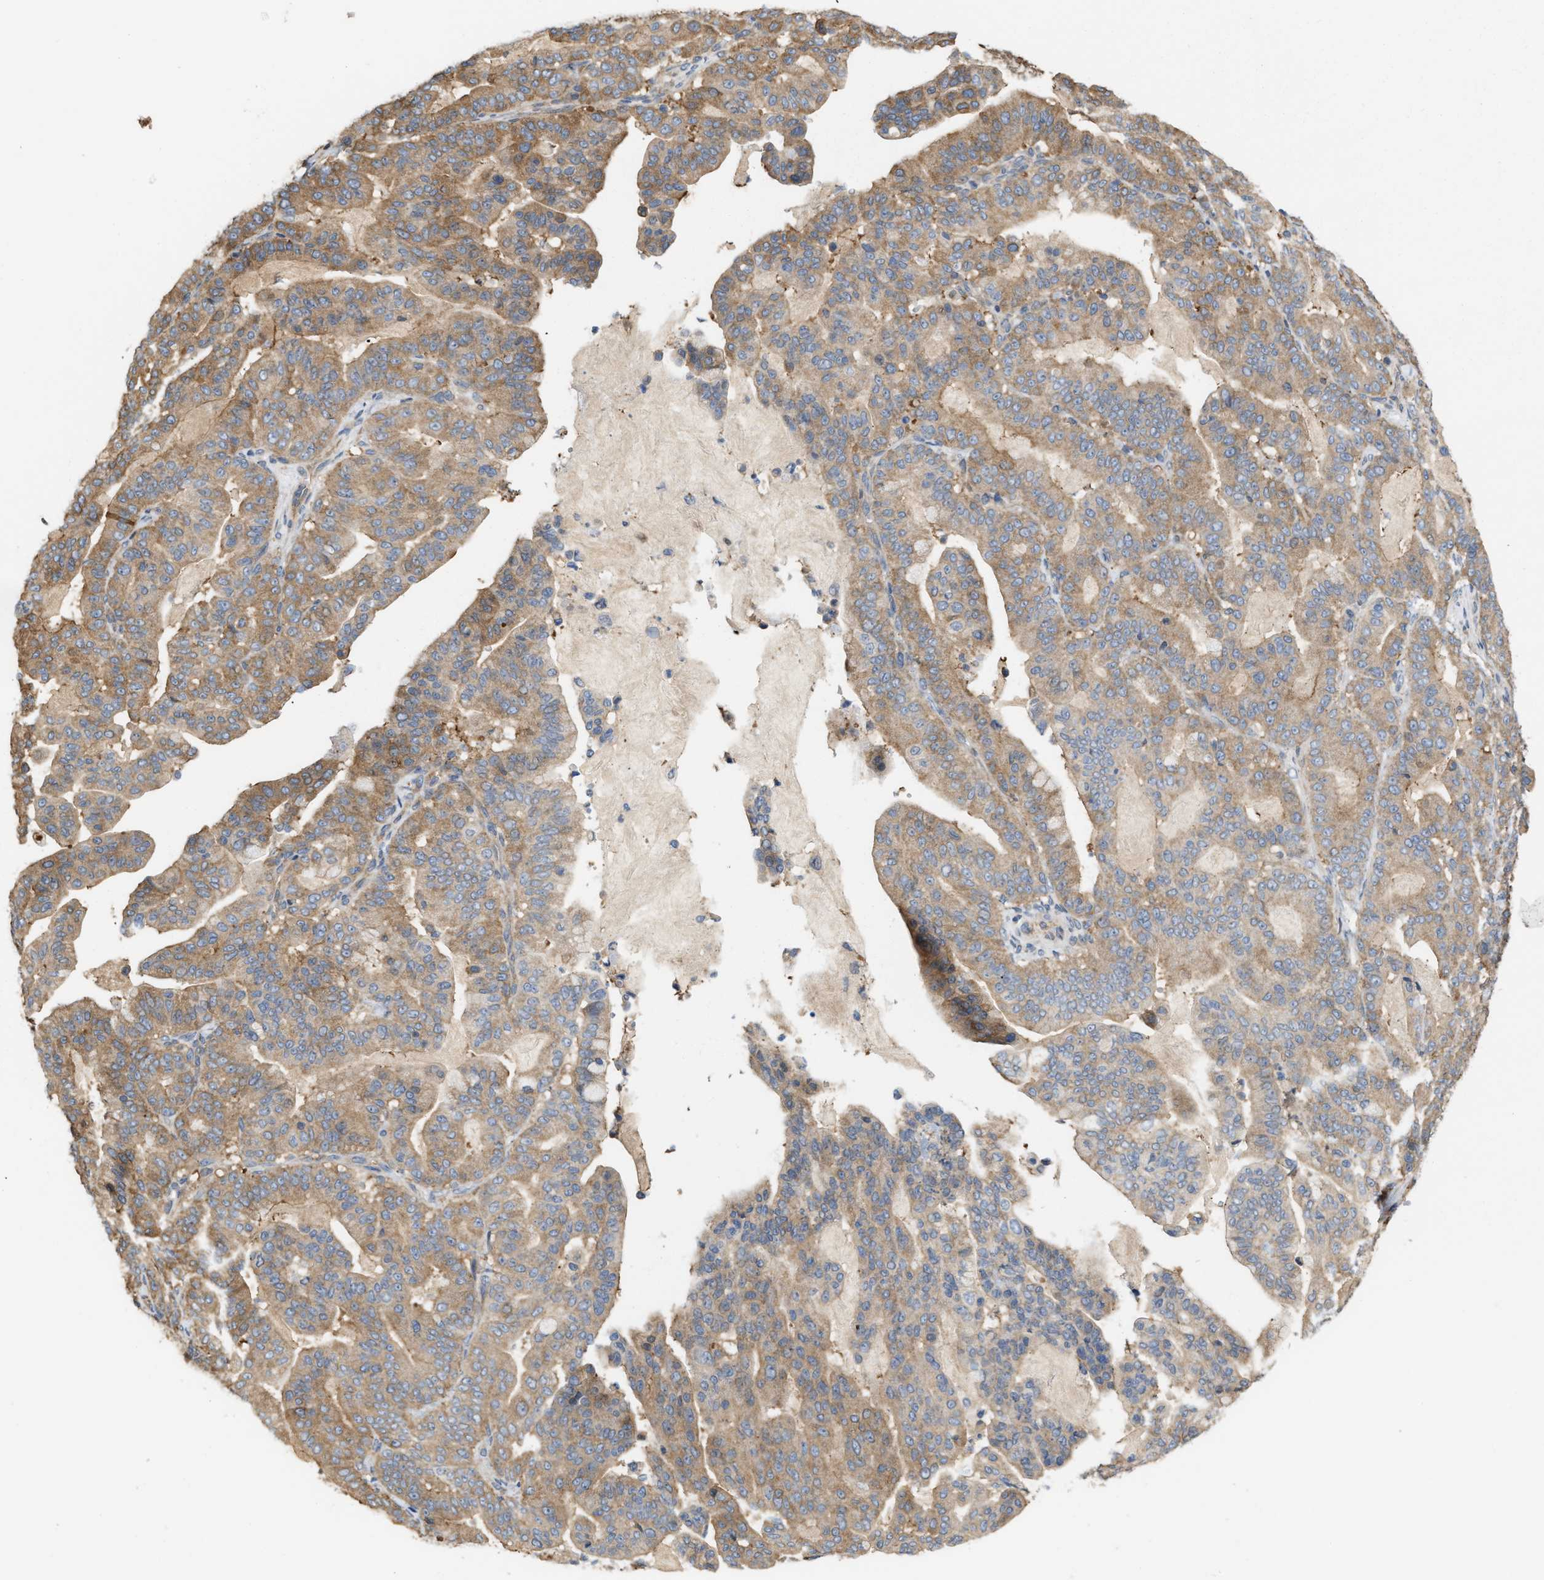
{"staining": {"intensity": "moderate", "quantity": ">75%", "location": "cytoplasmic/membranous"}, "tissue": "pancreatic cancer", "cell_type": "Tumor cells", "image_type": "cancer", "snomed": [{"axis": "morphology", "description": "Adenocarcinoma, NOS"}, {"axis": "topography", "description": "Pancreas"}], "caption": "High-magnification brightfield microscopy of pancreatic cancer stained with DAB (3,3'-diaminobenzidine) (brown) and counterstained with hematoxylin (blue). tumor cells exhibit moderate cytoplasmic/membranous positivity is appreciated in approximately>75% of cells.", "gene": "CSNK1A1", "patient": {"sex": "male", "age": 63}}